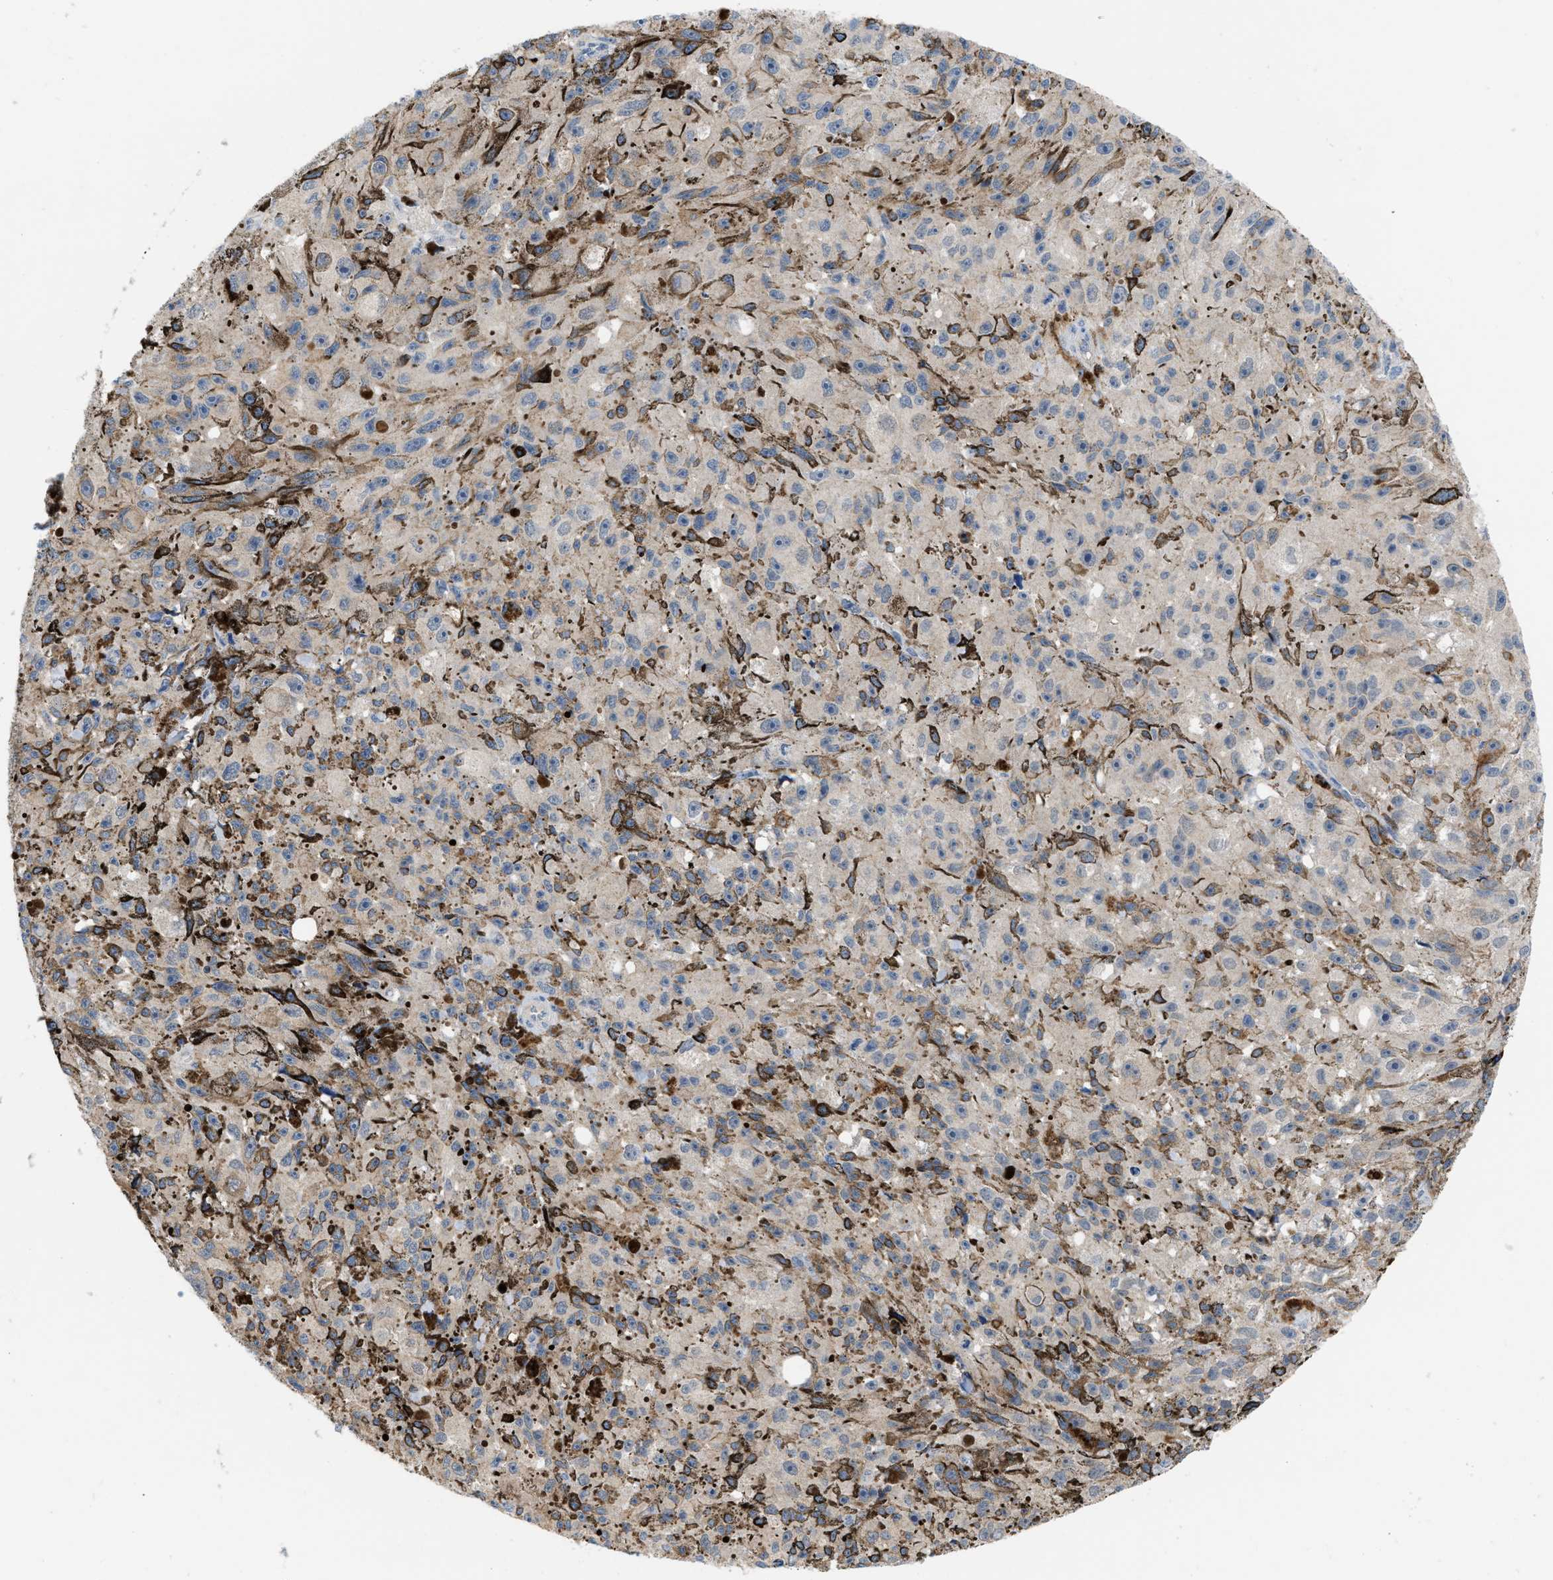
{"staining": {"intensity": "weak", "quantity": "<25%", "location": "cytoplasmic/membranous"}, "tissue": "melanoma", "cell_type": "Tumor cells", "image_type": "cancer", "snomed": [{"axis": "morphology", "description": "Malignant melanoma, NOS"}, {"axis": "topography", "description": "Skin"}], "caption": "This is a photomicrograph of IHC staining of melanoma, which shows no staining in tumor cells. (DAB (3,3'-diaminobenzidine) IHC with hematoxylin counter stain).", "gene": "INPP5D", "patient": {"sex": "female", "age": 104}}